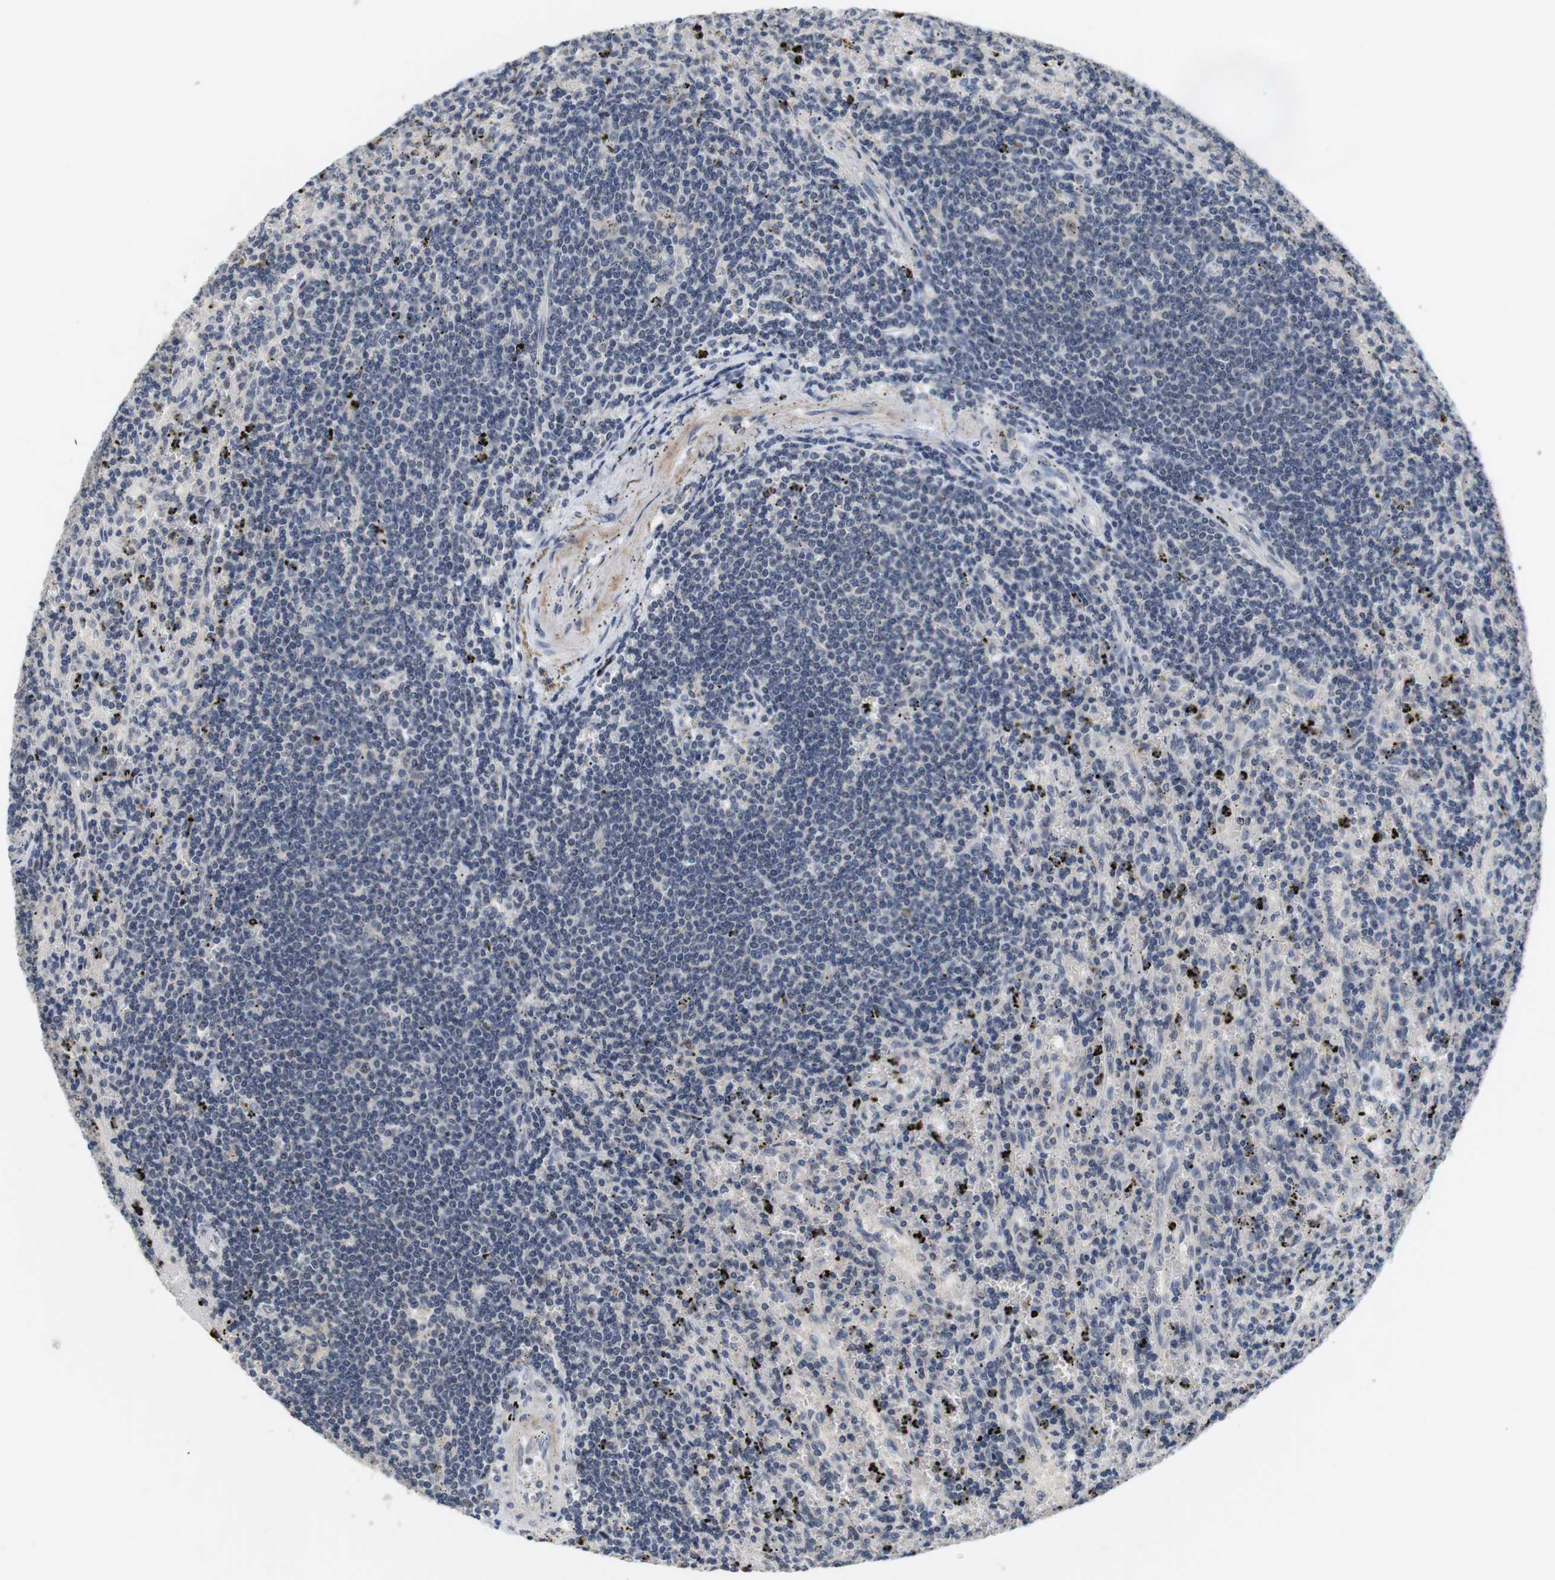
{"staining": {"intensity": "negative", "quantity": "none", "location": "none"}, "tissue": "lymphoma", "cell_type": "Tumor cells", "image_type": "cancer", "snomed": [{"axis": "morphology", "description": "Malignant lymphoma, non-Hodgkin's type, Low grade"}, {"axis": "topography", "description": "Spleen"}], "caption": "This is a image of immunohistochemistry staining of low-grade malignant lymphoma, non-Hodgkin's type, which shows no staining in tumor cells. The staining was performed using DAB to visualize the protein expression in brown, while the nuclei were stained in blue with hematoxylin (Magnification: 20x).", "gene": "SKP2", "patient": {"sex": "male", "age": 76}}